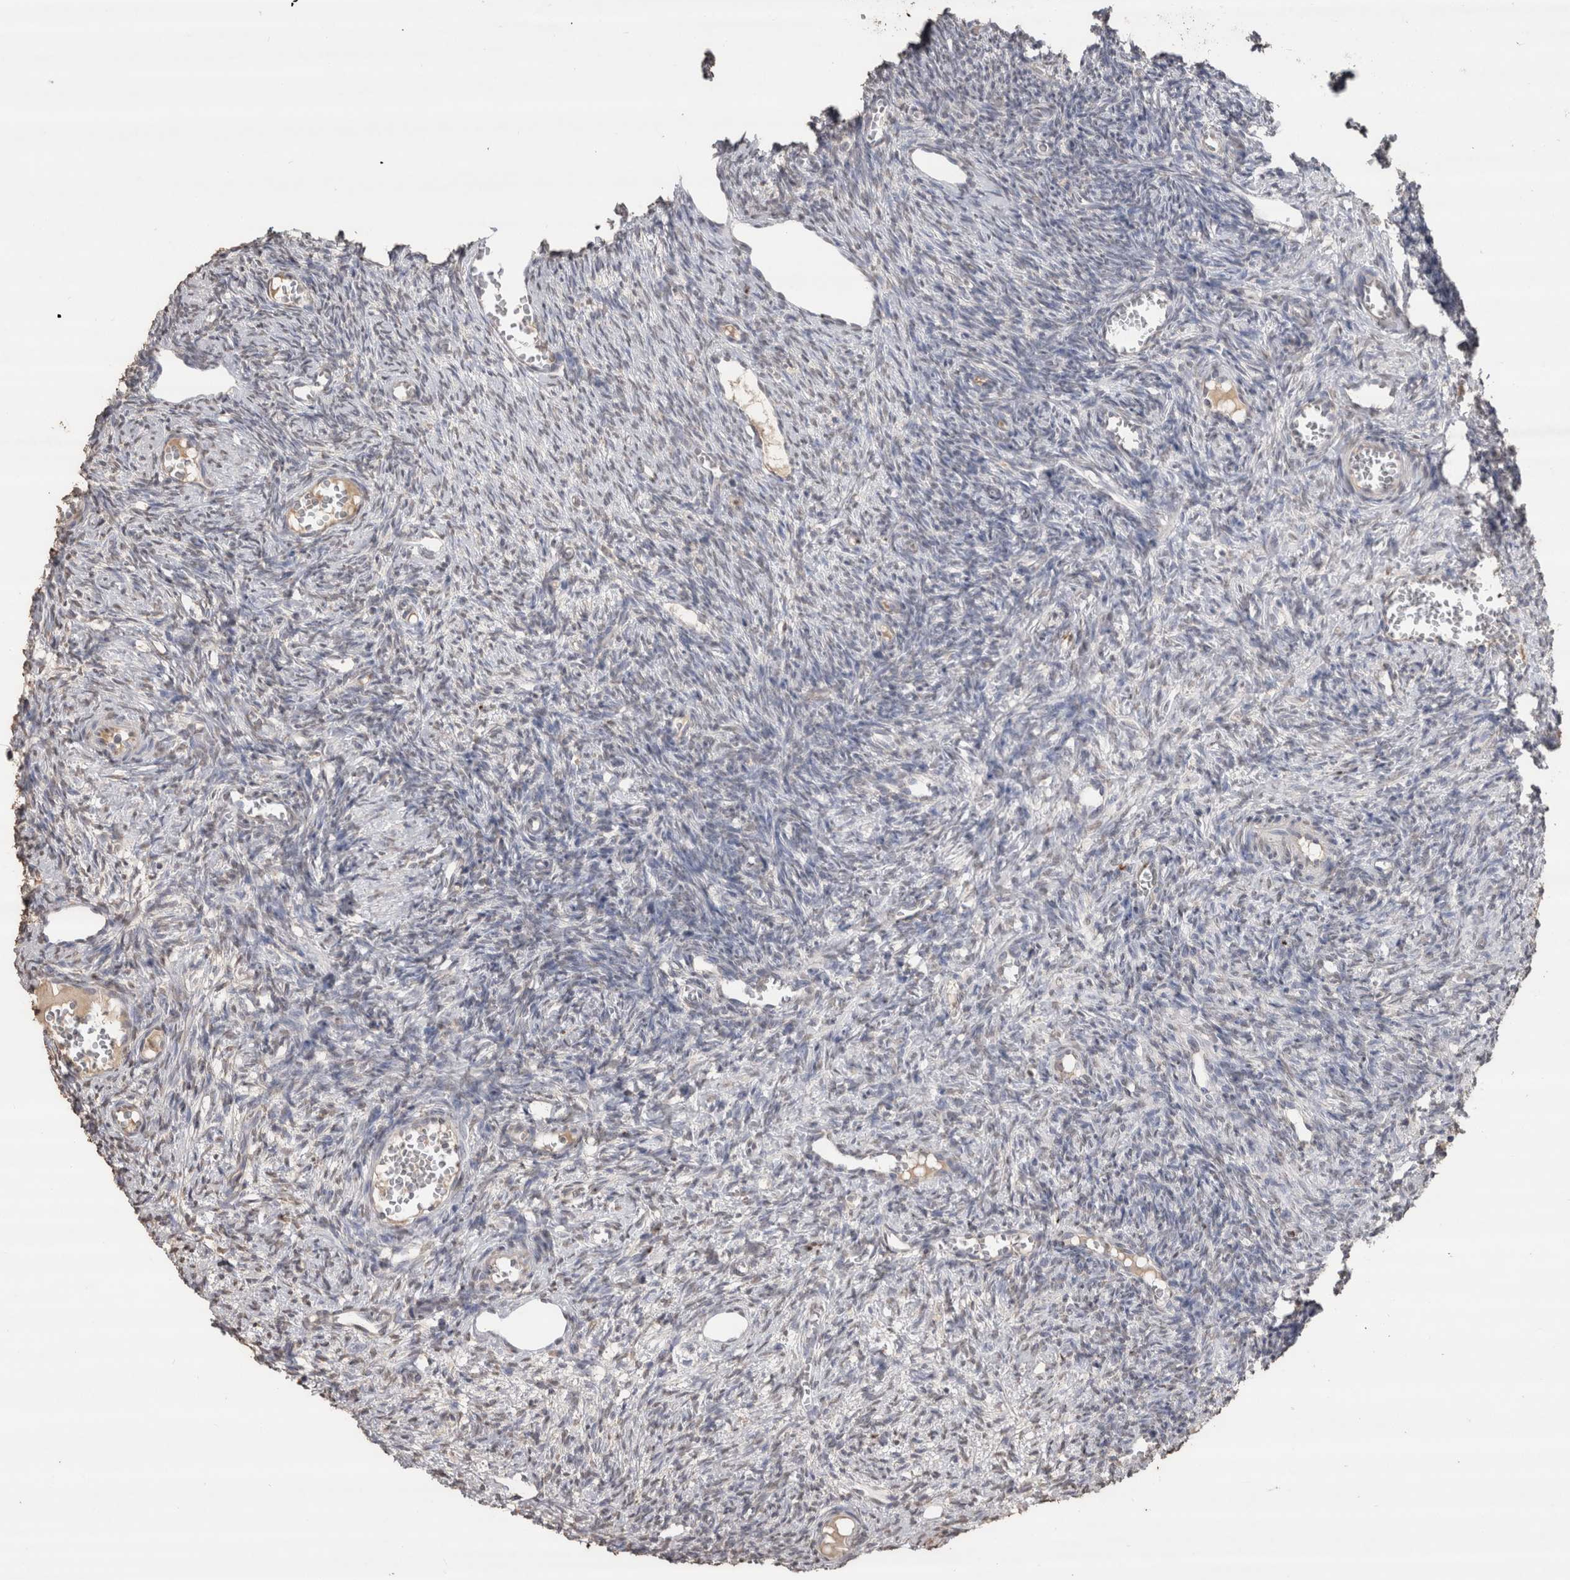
{"staining": {"intensity": "weak", "quantity": ">75%", "location": "cytoplasmic/membranous"}, "tissue": "ovary", "cell_type": "Follicle cells", "image_type": "normal", "snomed": [{"axis": "morphology", "description": "Normal tissue, NOS"}, {"axis": "topography", "description": "Ovary"}], "caption": "Brown immunohistochemical staining in benign ovary displays weak cytoplasmic/membranous expression in about >75% of follicle cells.", "gene": "CRELD2", "patient": {"sex": "female", "age": 27}}